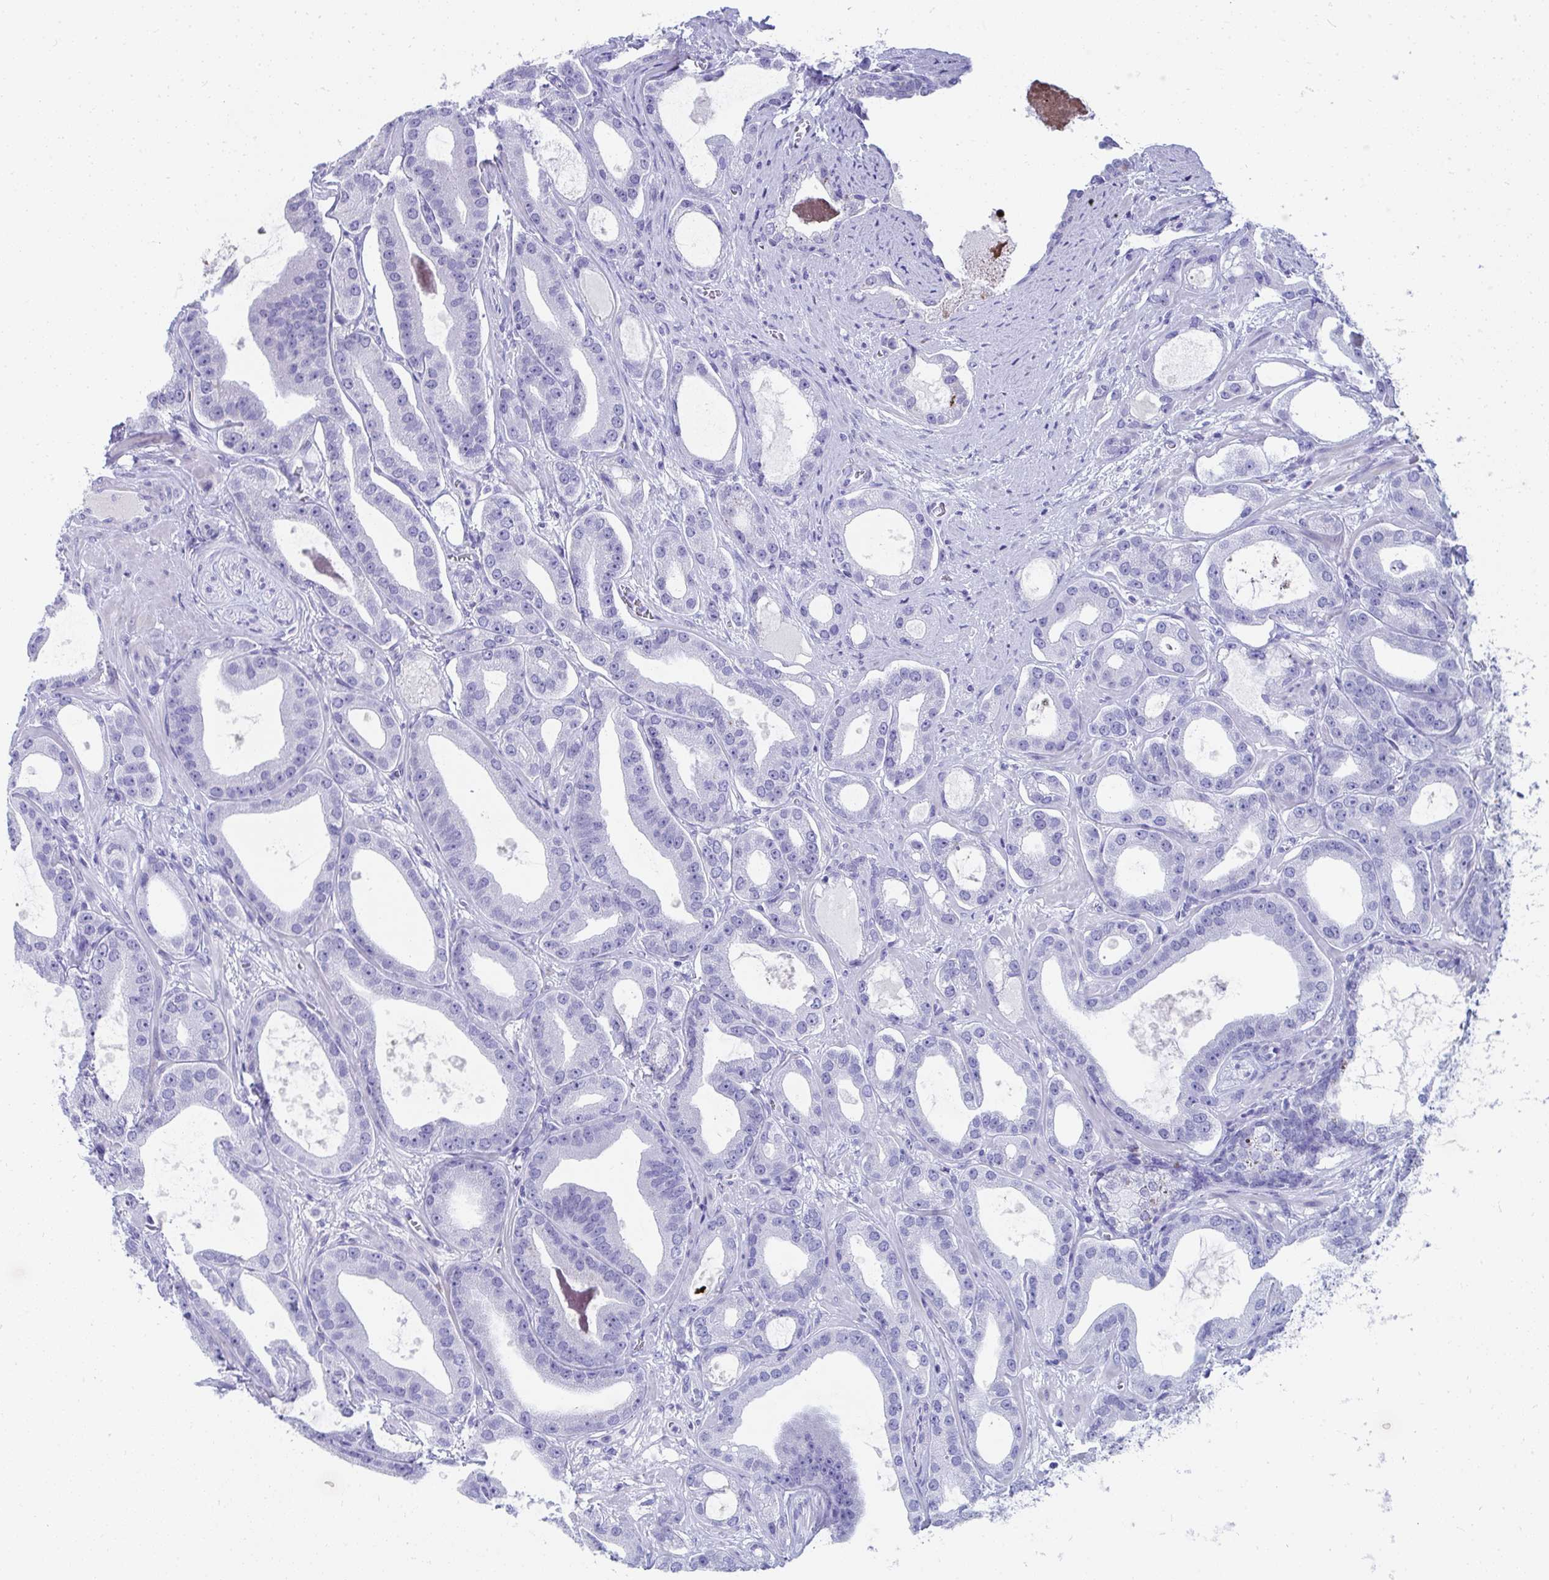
{"staining": {"intensity": "negative", "quantity": "none", "location": "none"}, "tissue": "prostate cancer", "cell_type": "Tumor cells", "image_type": "cancer", "snomed": [{"axis": "morphology", "description": "Adenocarcinoma, High grade"}, {"axis": "topography", "description": "Prostate"}], "caption": "Prostate cancer (adenocarcinoma (high-grade)) stained for a protein using IHC reveals no expression tumor cells.", "gene": "SEC14L3", "patient": {"sex": "male", "age": 65}}